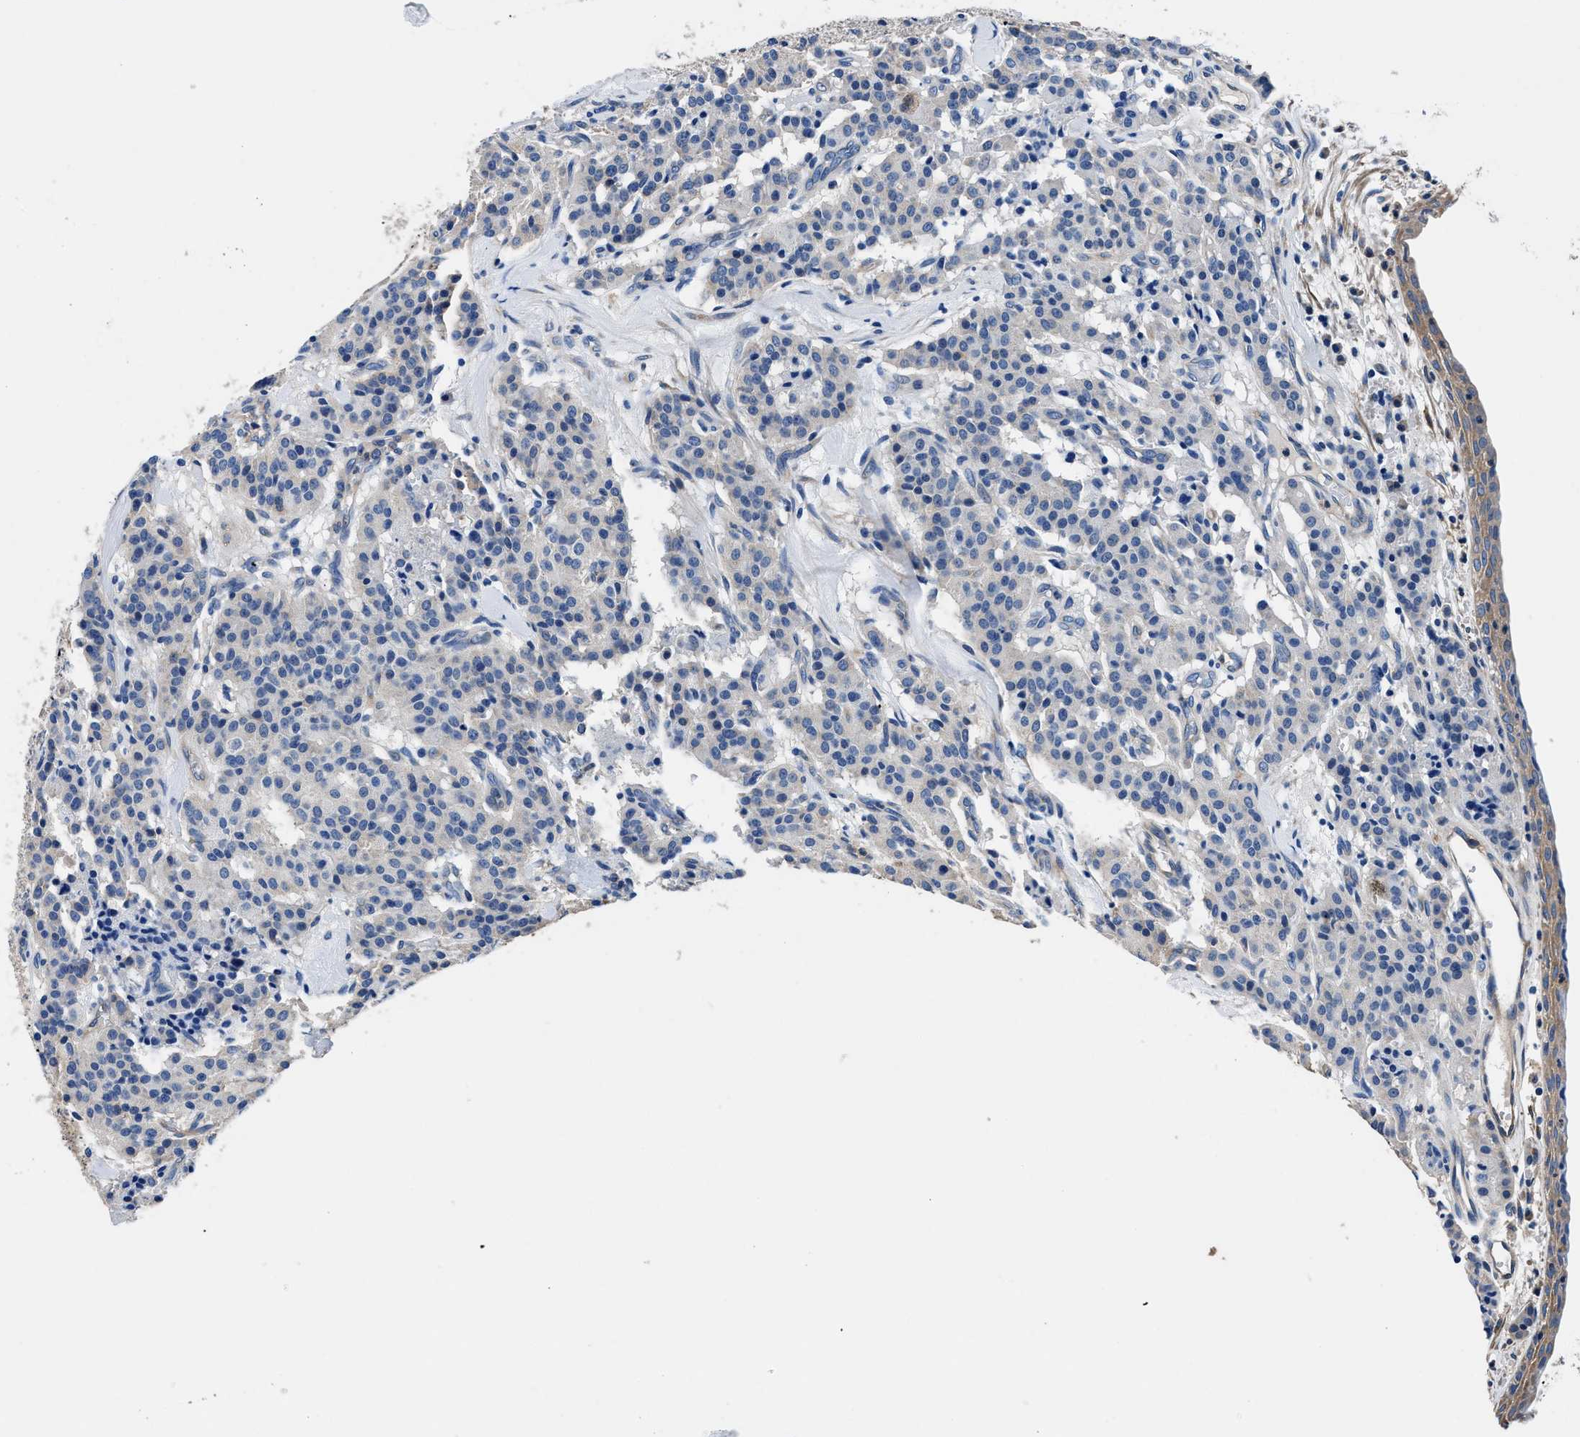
{"staining": {"intensity": "negative", "quantity": "none", "location": "none"}, "tissue": "carcinoid", "cell_type": "Tumor cells", "image_type": "cancer", "snomed": [{"axis": "morphology", "description": "Carcinoid, malignant, NOS"}, {"axis": "topography", "description": "Lung"}], "caption": "Immunohistochemistry histopathology image of carcinoid stained for a protein (brown), which reveals no positivity in tumor cells.", "gene": "NEU1", "patient": {"sex": "male", "age": 30}}